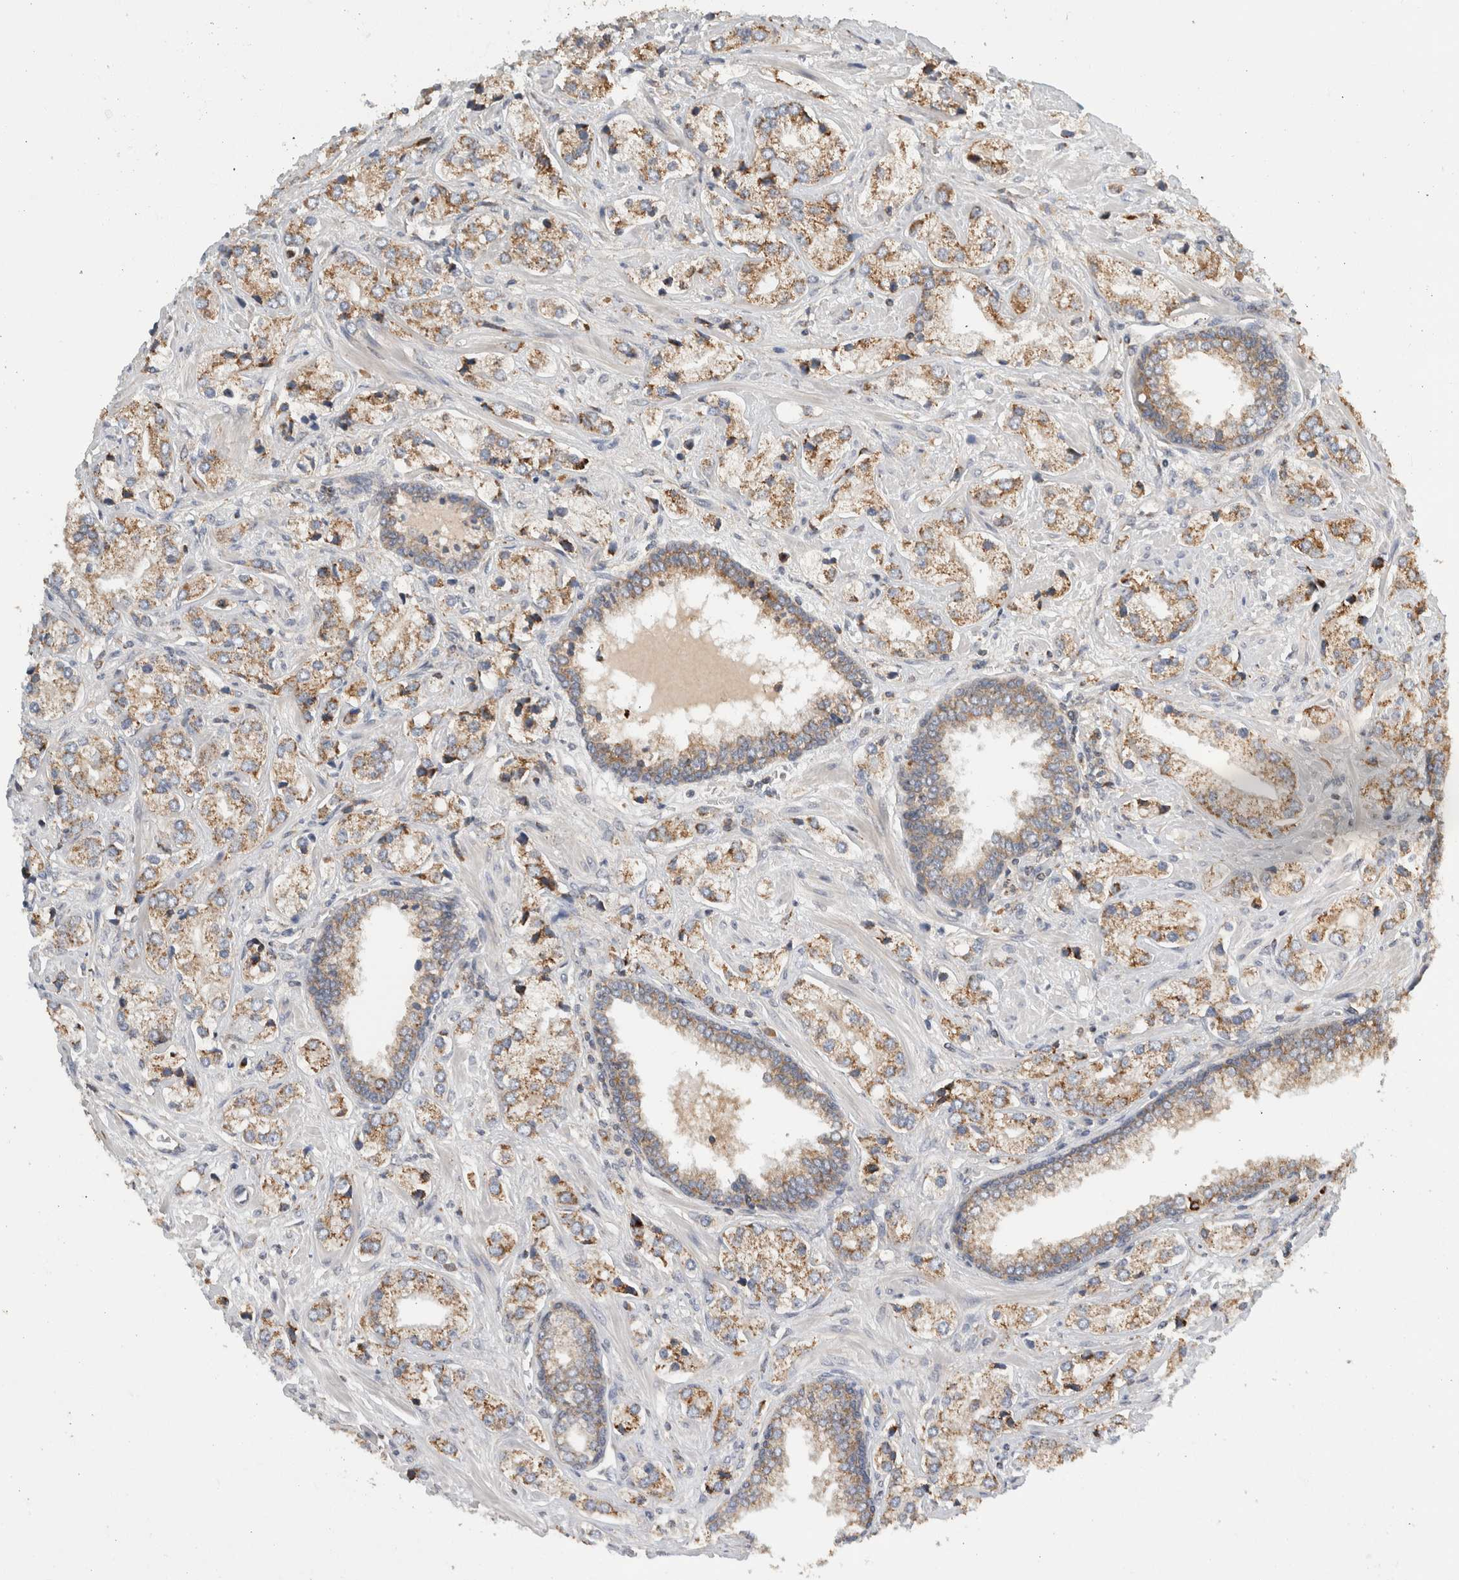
{"staining": {"intensity": "moderate", "quantity": ">75%", "location": "cytoplasmic/membranous"}, "tissue": "prostate cancer", "cell_type": "Tumor cells", "image_type": "cancer", "snomed": [{"axis": "morphology", "description": "Adenocarcinoma, High grade"}, {"axis": "topography", "description": "Prostate"}], "caption": "Prostate cancer (high-grade adenocarcinoma) stained for a protein (brown) shows moderate cytoplasmic/membranous positive staining in approximately >75% of tumor cells.", "gene": "AMPD1", "patient": {"sex": "male", "age": 66}}